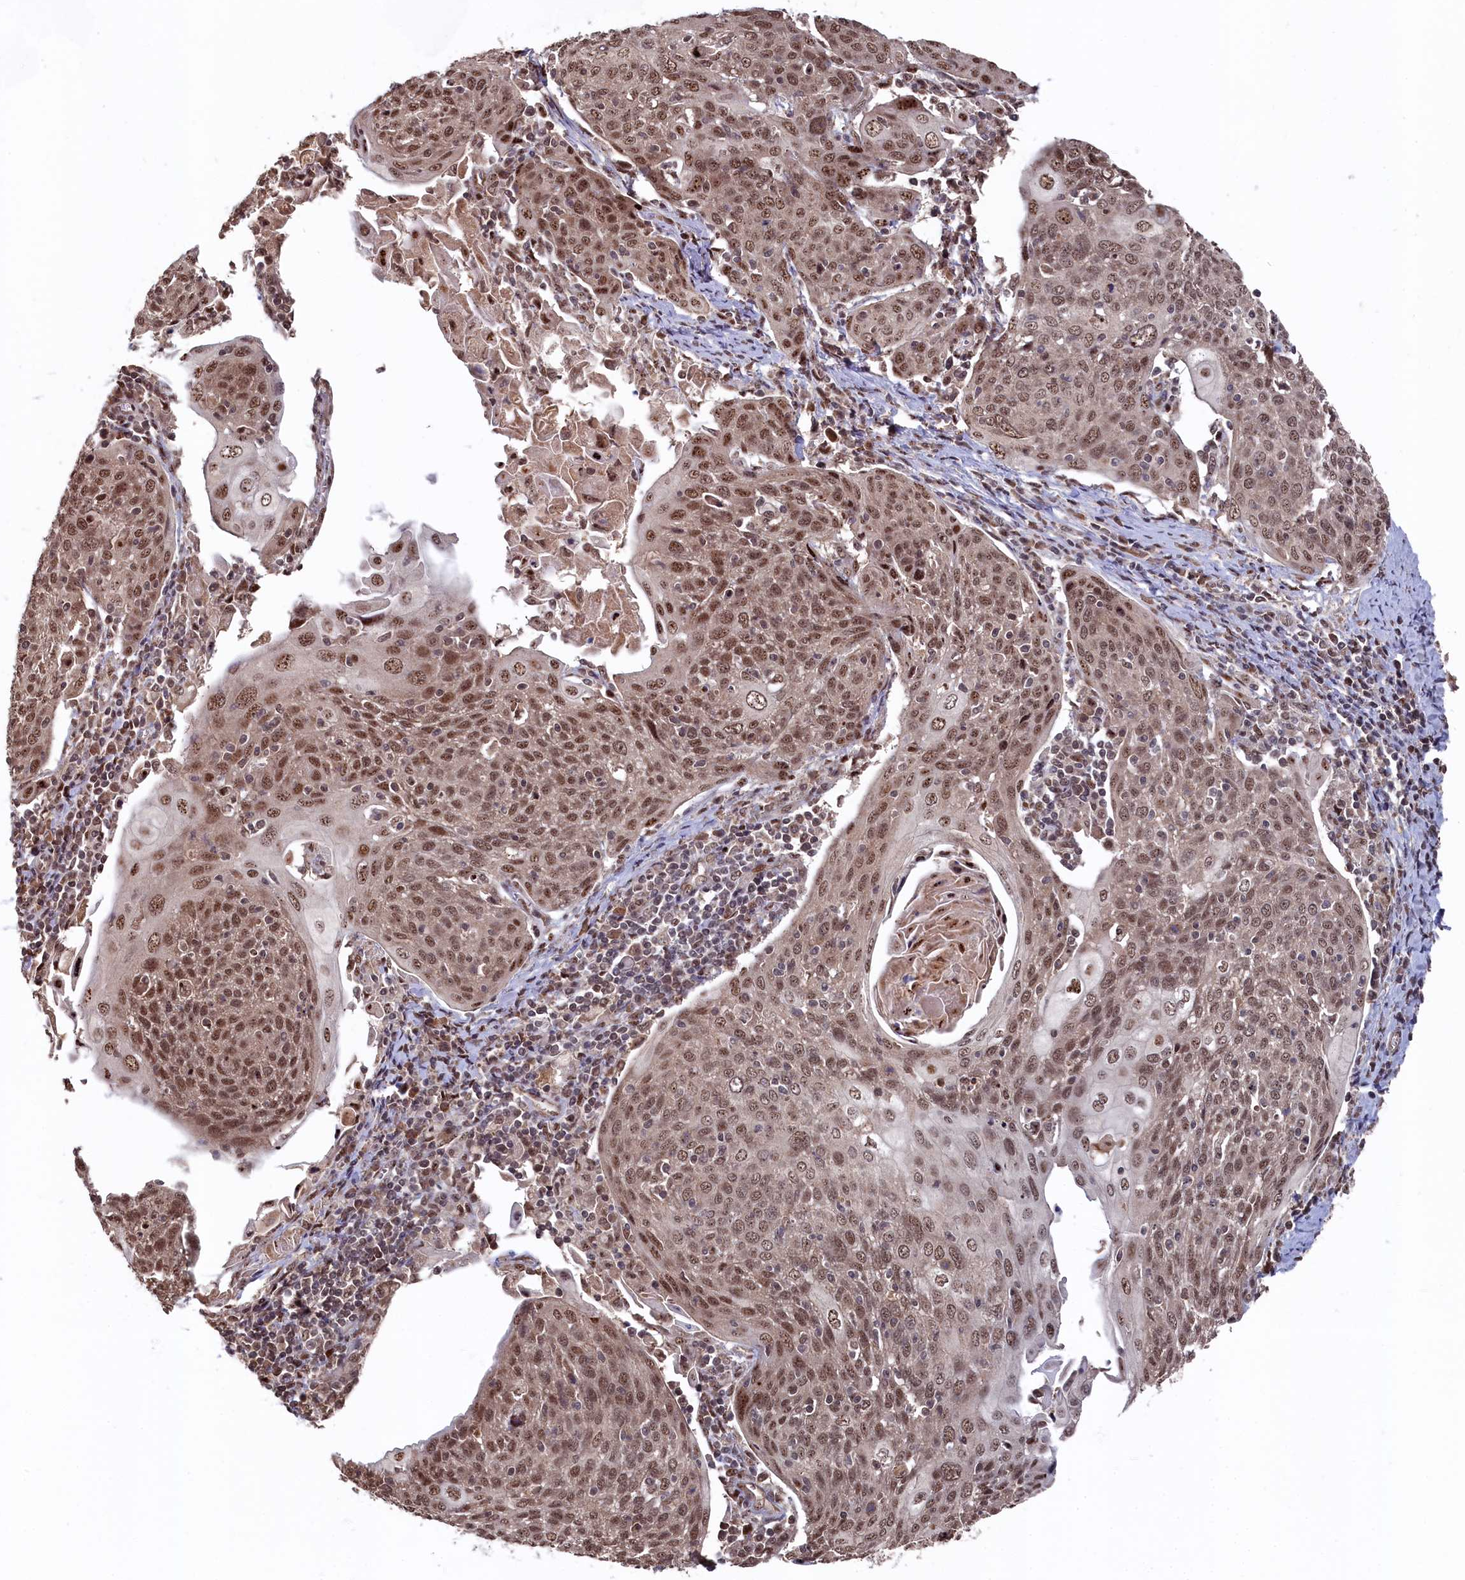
{"staining": {"intensity": "moderate", "quantity": ">75%", "location": "nuclear"}, "tissue": "cervical cancer", "cell_type": "Tumor cells", "image_type": "cancer", "snomed": [{"axis": "morphology", "description": "Squamous cell carcinoma, NOS"}, {"axis": "topography", "description": "Cervix"}], "caption": "Cervical cancer (squamous cell carcinoma) was stained to show a protein in brown. There is medium levels of moderate nuclear staining in approximately >75% of tumor cells.", "gene": "CLPX", "patient": {"sex": "female", "age": 67}}